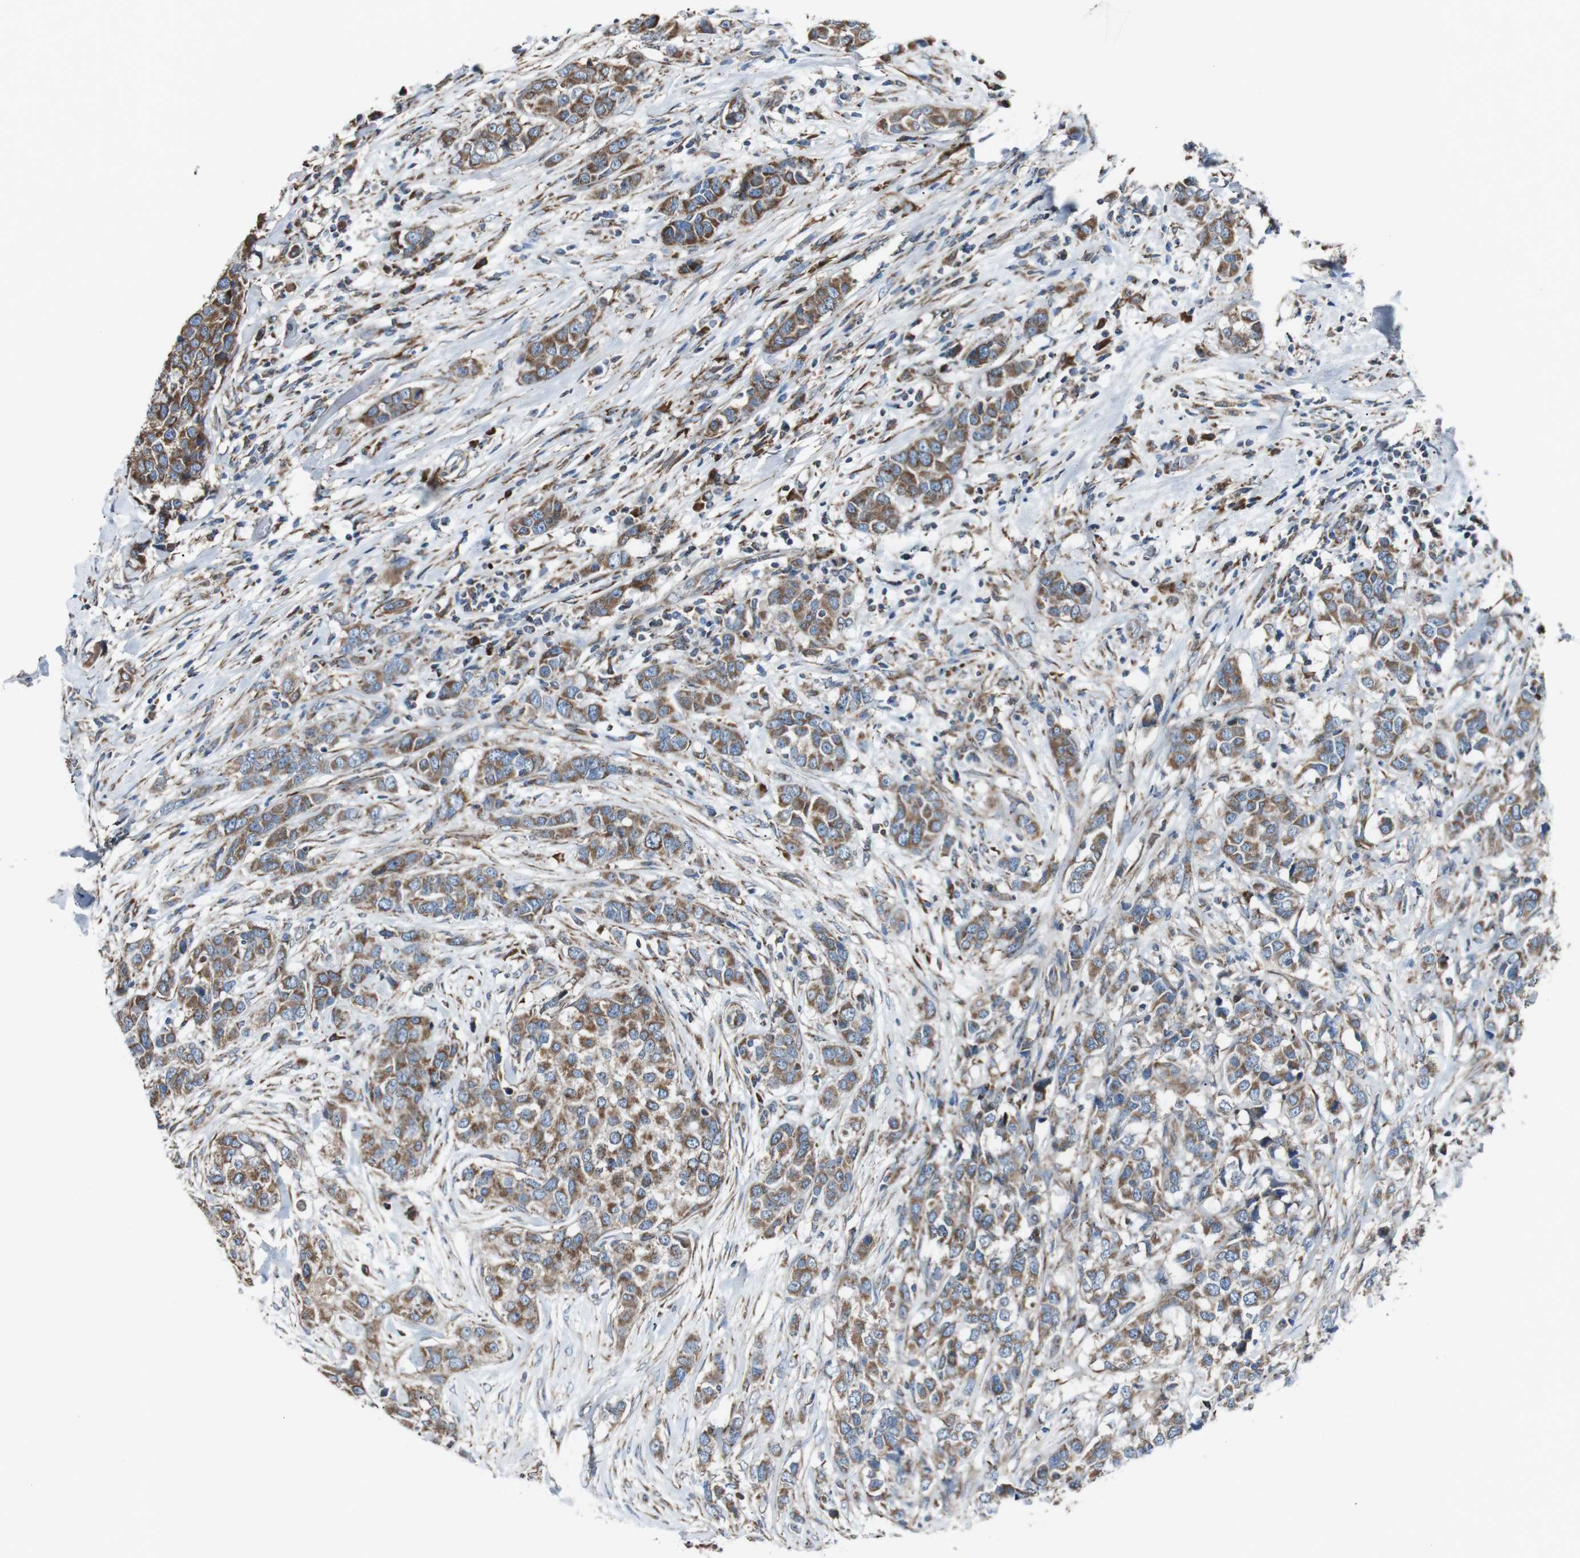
{"staining": {"intensity": "moderate", "quantity": ">75%", "location": "cytoplasmic/membranous"}, "tissue": "breast cancer", "cell_type": "Tumor cells", "image_type": "cancer", "snomed": [{"axis": "morphology", "description": "Lobular carcinoma"}, {"axis": "topography", "description": "Breast"}], "caption": "This is a photomicrograph of immunohistochemistry (IHC) staining of breast lobular carcinoma, which shows moderate staining in the cytoplasmic/membranous of tumor cells.", "gene": "CISD2", "patient": {"sex": "female", "age": 59}}